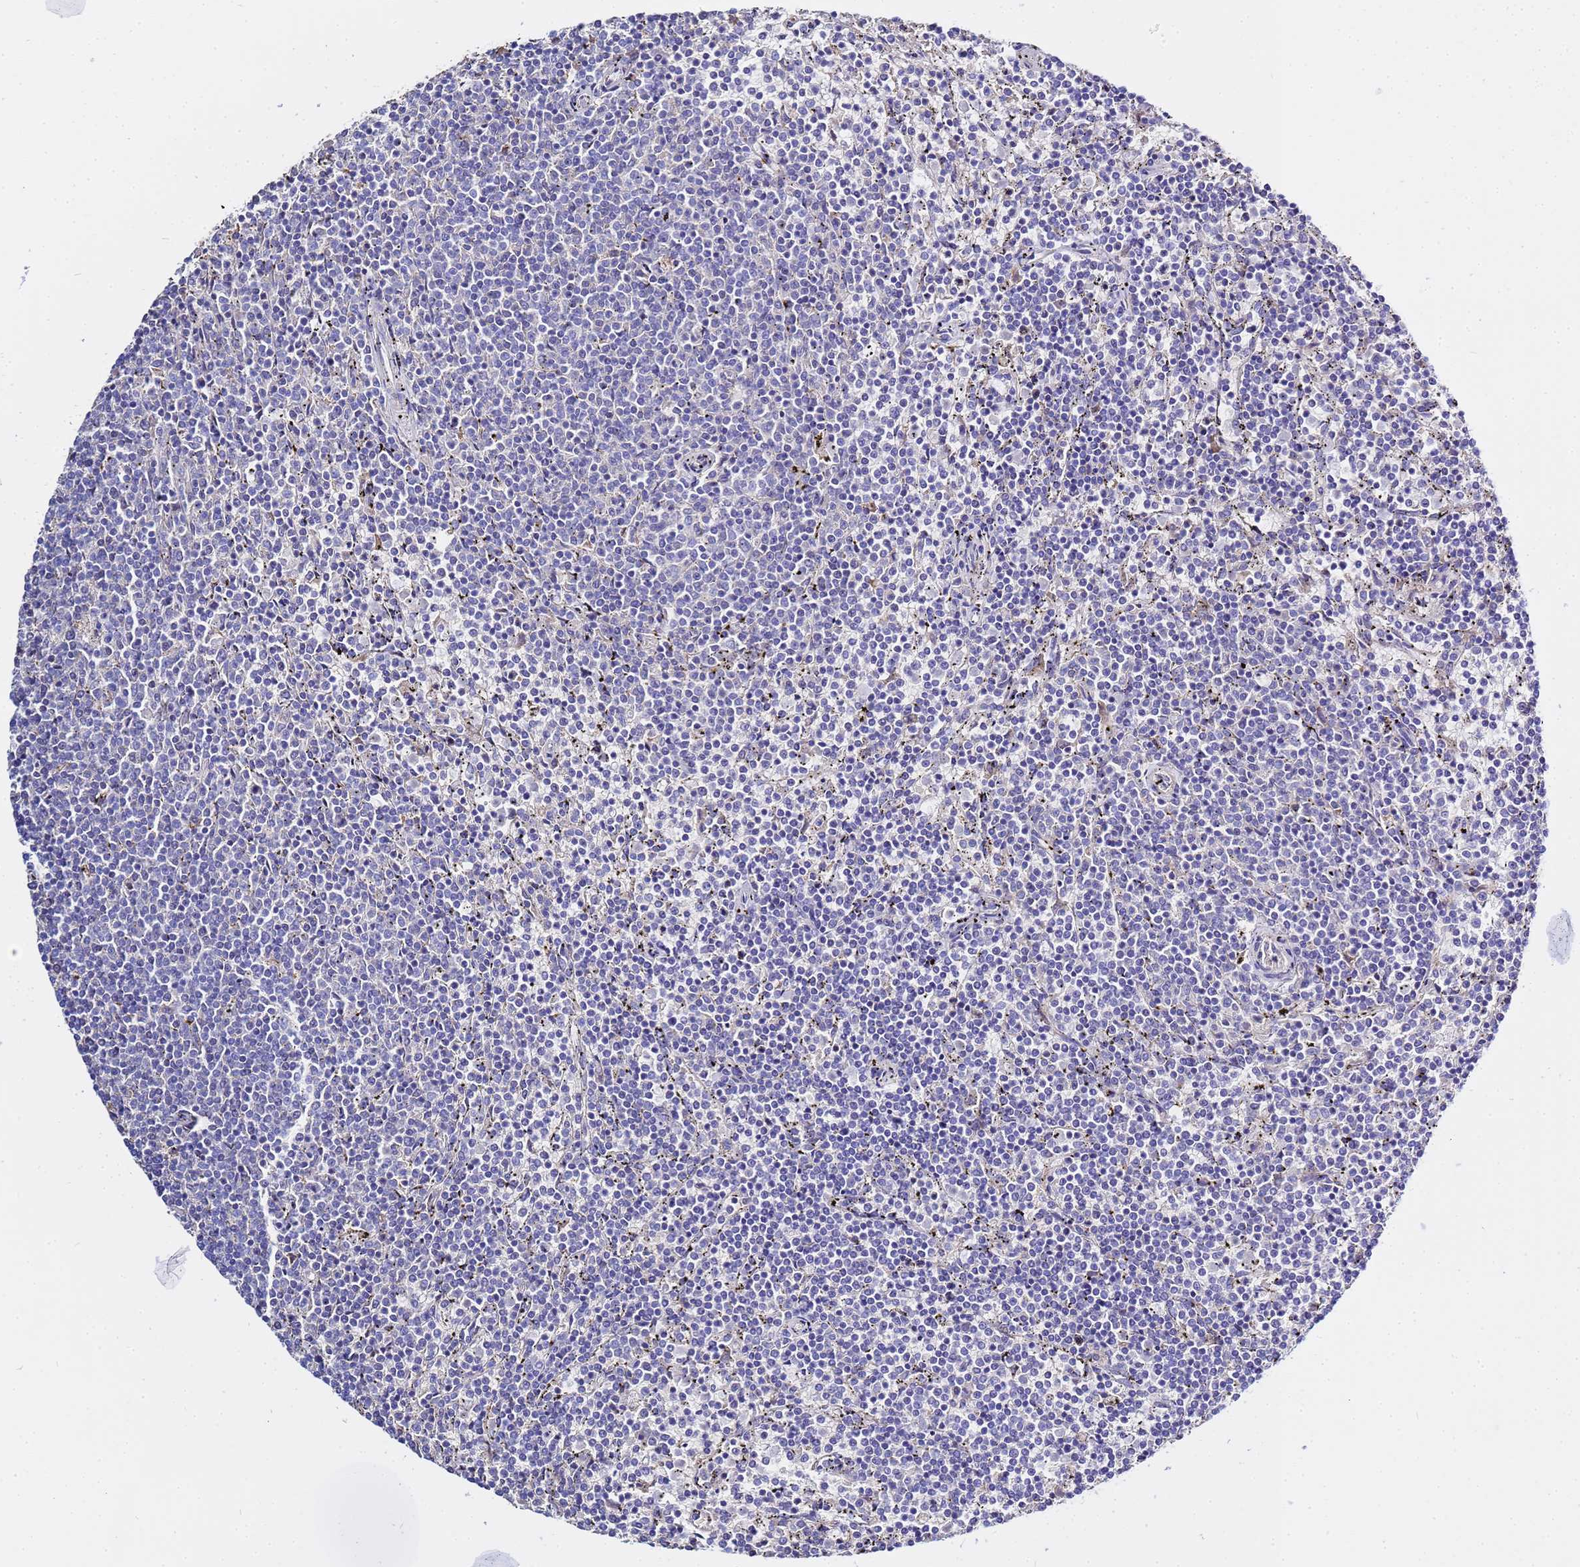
{"staining": {"intensity": "negative", "quantity": "none", "location": "none"}, "tissue": "lymphoma", "cell_type": "Tumor cells", "image_type": "cancer", "snomed": [{"axis": "morphology", "description": "Malignant lymphoma, non-Hodgkin's type, Low grade"}, {"axis": "topography", "description": "Spleen"}], "caption": "Immunohistochemistry photomicrograph of lymphoma stained for a protein (brown), which demonstrates no positivity in tumor cells.", "gene": "USP18", "patient": {"sex": "female", "age": 50}}